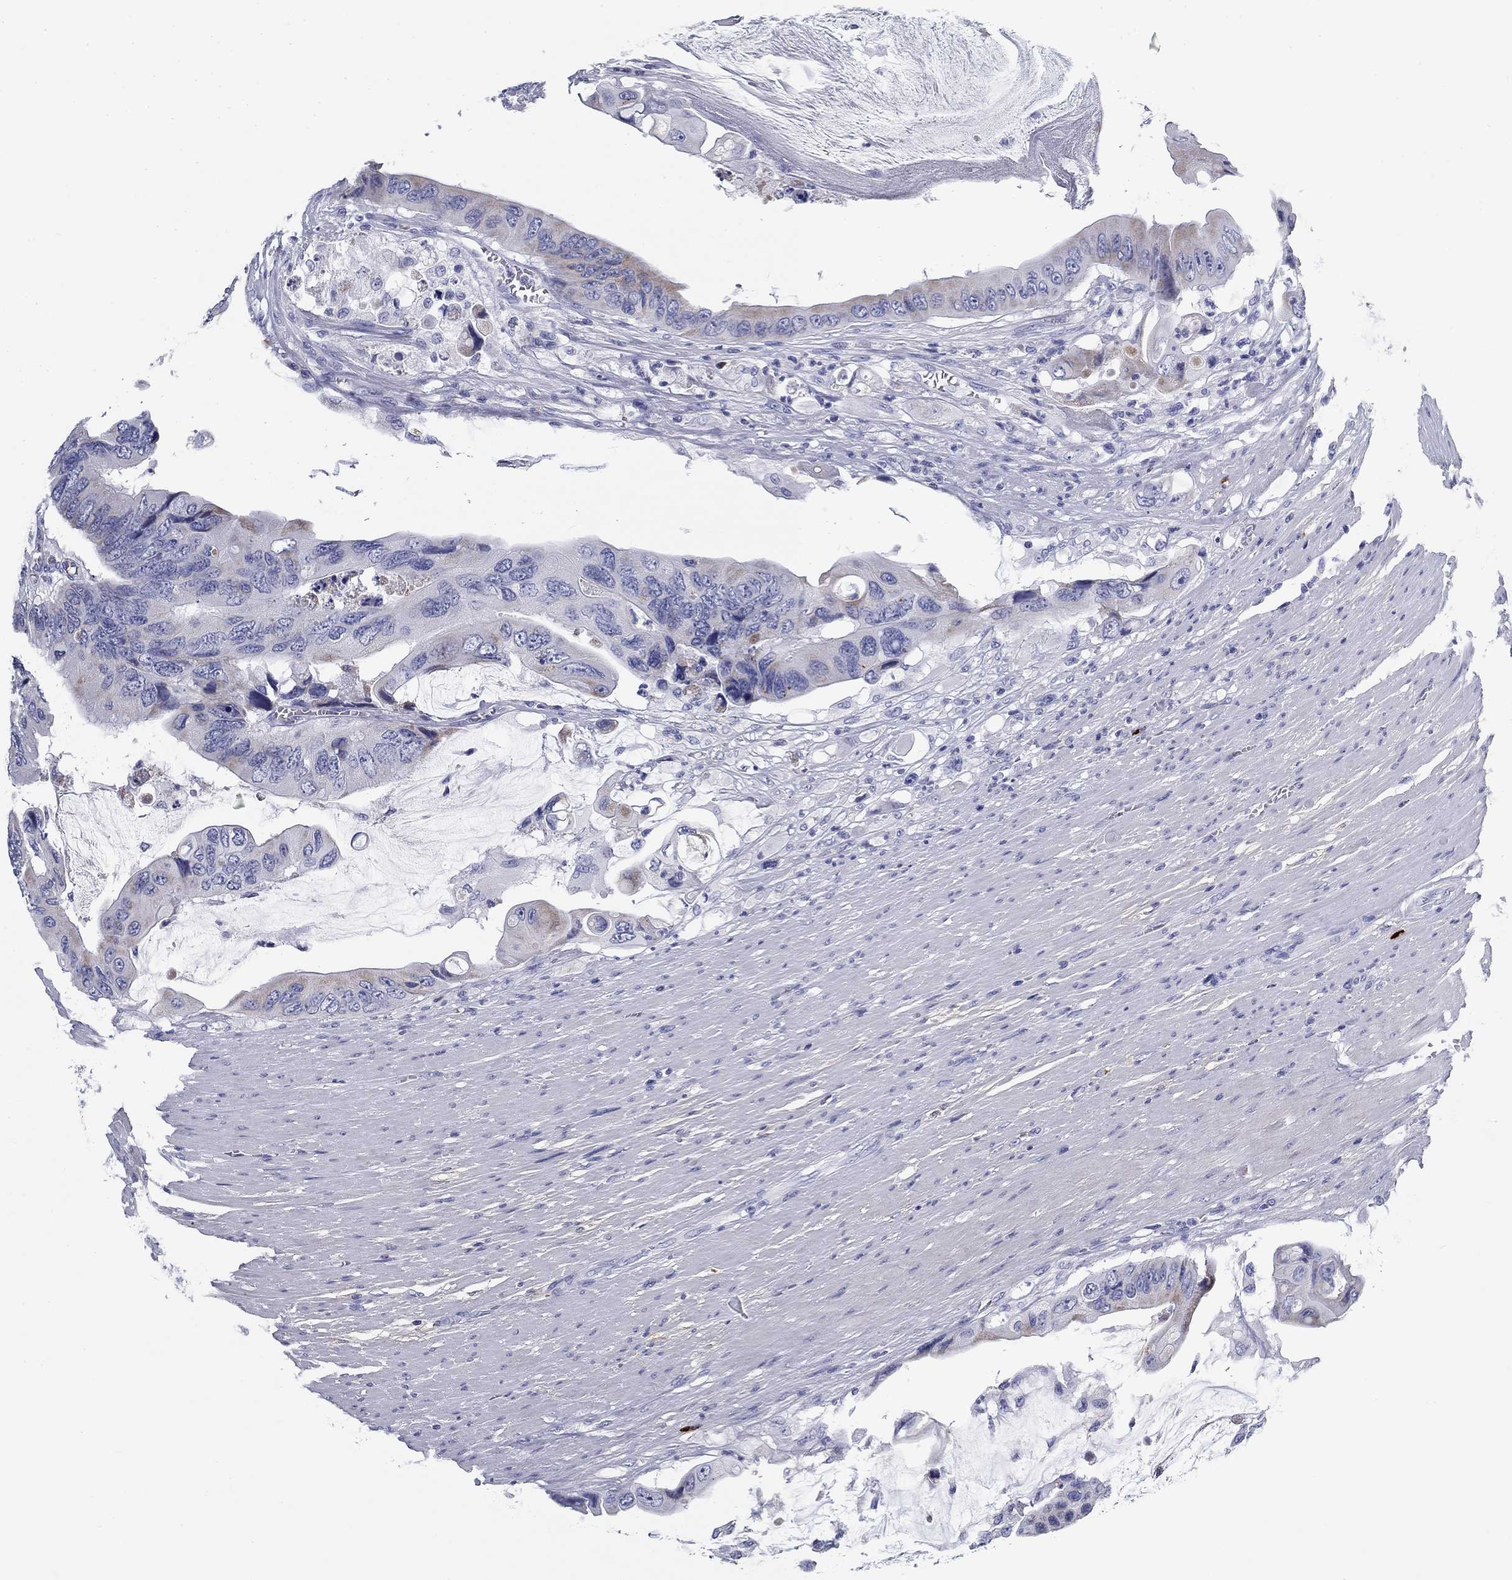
{"staining": {"intensity": "negative", "quantity": "none", "location": "none"}, "tissue": "colorectal cancer", "cell_type": "Tumor cells", "image_type": "cancer", "snomed": [{"axis": "morphology", "description": "Adenocarcinoma, NOS"}, {"axis": "topography", "description": "Rectum"}], "caption": "Tumor cells are negative for brown protein staining in colorectal cancer (adenocarcinoma). (Immunohistochemistry, brightfield microscopy, high magnification).", "gene": "CD40LG", "patient": {"sex": "male", "age": 63}}